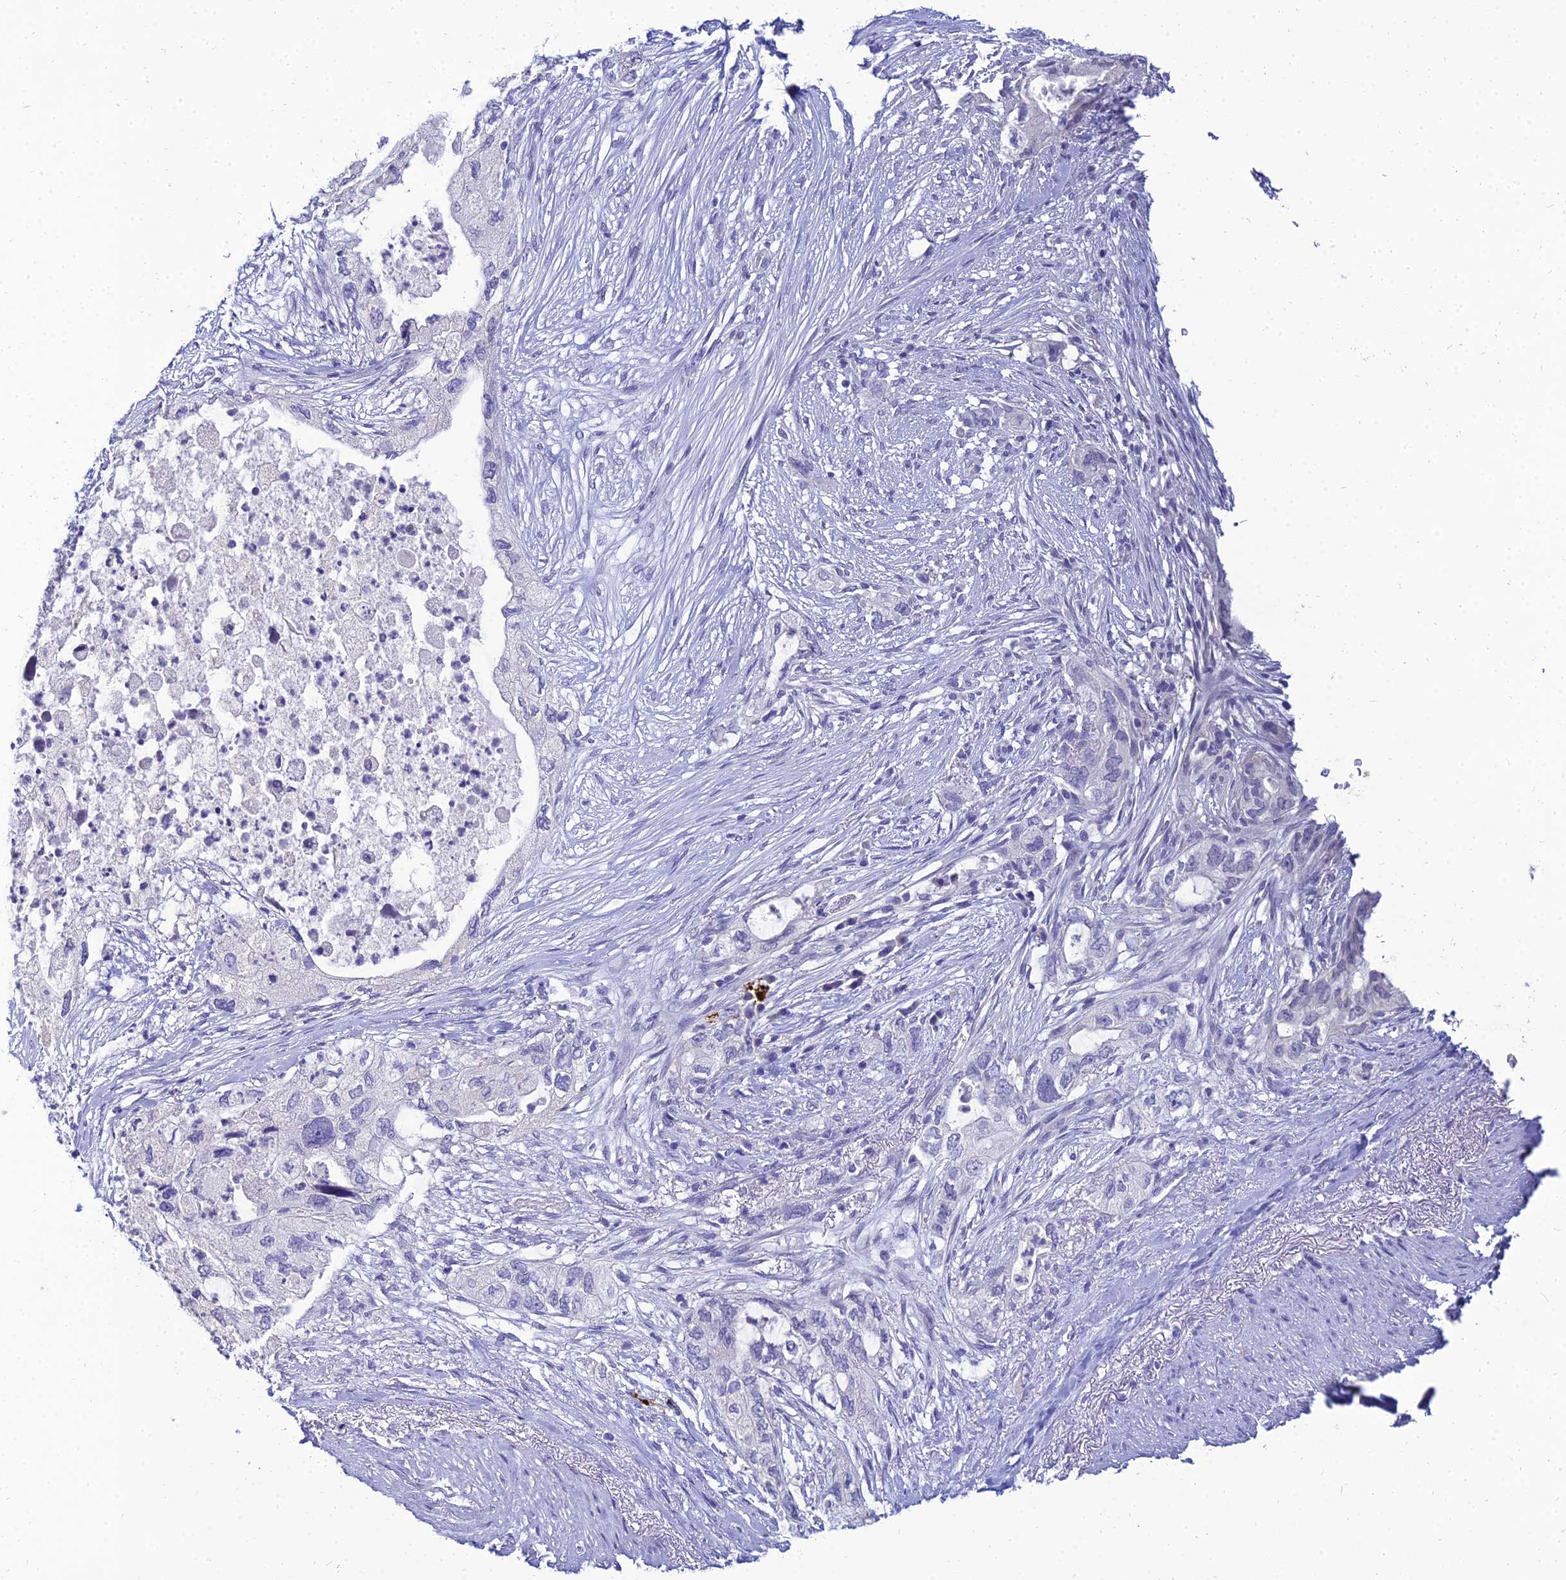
{"staining": {"intensity": "negative", "quantity": "none", "location": "none"}, "tissue": "pancreatic cancer", "cell_type": "Tumor cells", "image_type": "cancer", "snomed": [{"axis": "morphology", "description": "Adenocarcinoma, NOS"}, {"axis": "topography", "description": "Pancreas"}], "caption": "Immunohistochemical staining of human adenocarcinoma (pancreatic) displays no significant staining in tumor cells.", "gene": "NPY", "patient": {"sex": "female", "age": 73}}